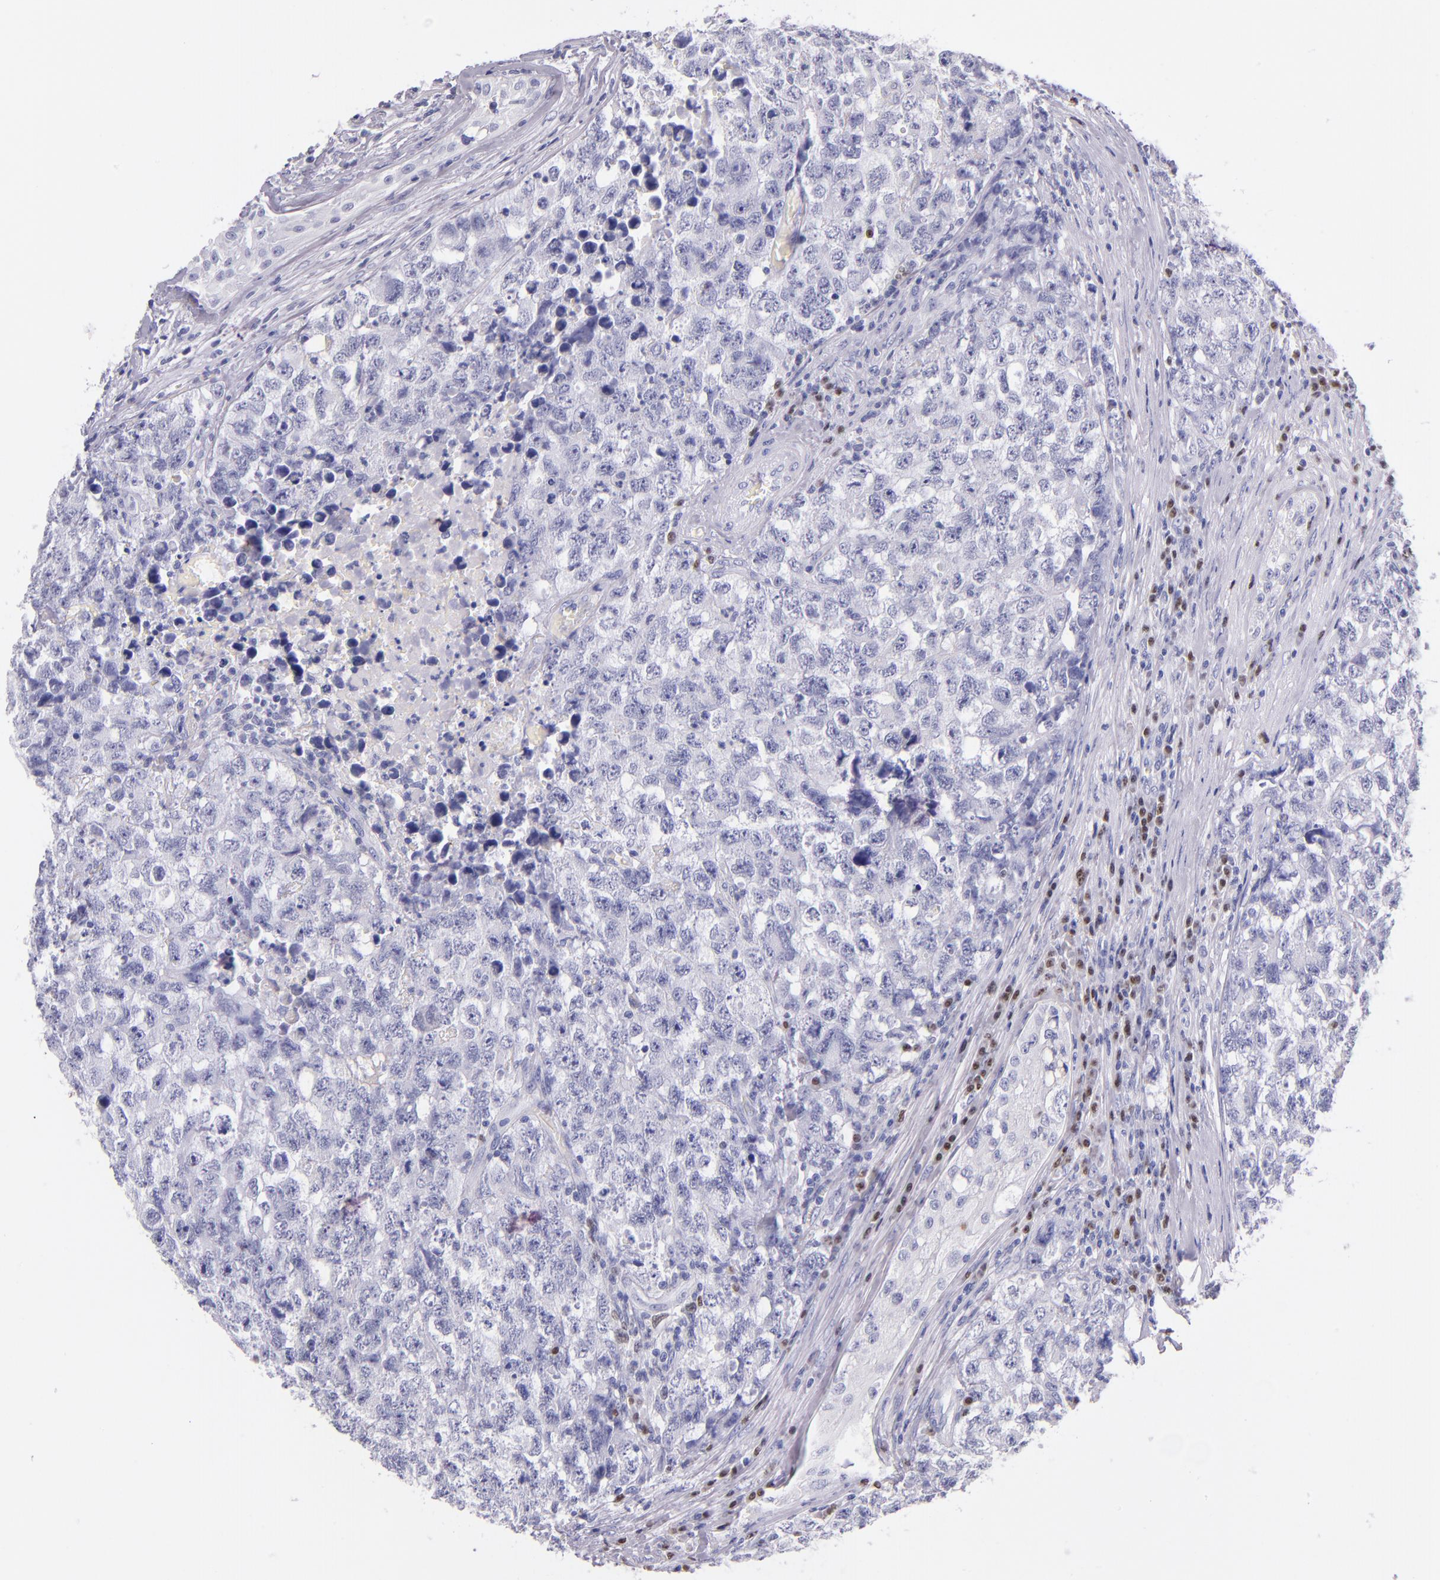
{"staining": {"intensity": "negative", "quantity": "none", "location": "none"}, "tissue": "testis cancer", "cell_type": "Tumor cells", "image_type": "cancer", "snomed": [{"axis": "morphology", "description": "Carcinoma, Embryonal, NOS"}, {"axis": "topography", "description": "Testis"}], "caption": "Immunohistochemical staining of testis embryonal carcinoma shows no significant positivity in tumor cells.", "gene": "IRF4", "patient": {"sex": "male", "age": 31}}